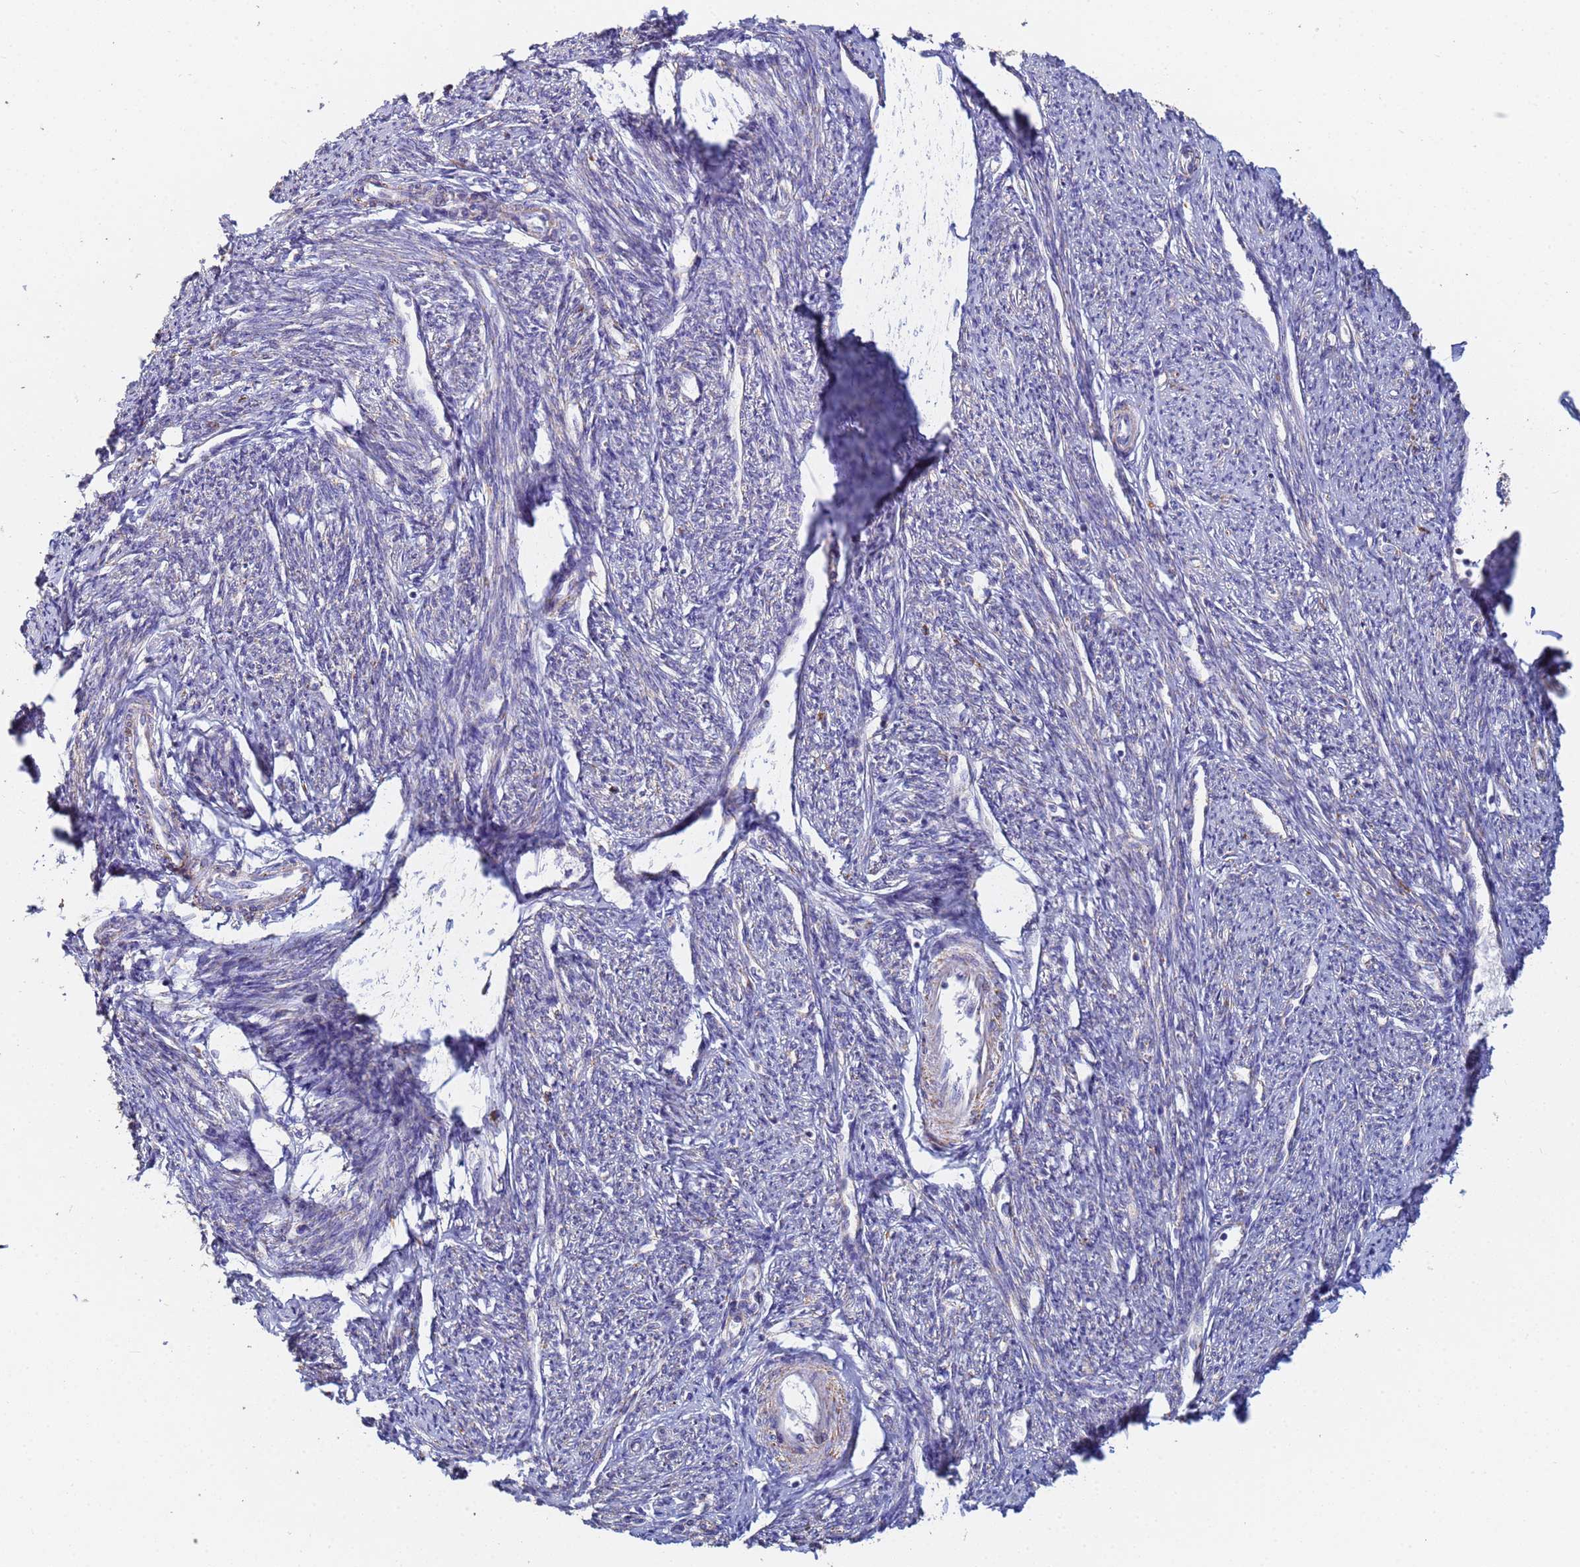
{"staining": {"intensity": "weak", "quantity": "<25%", "location": "cytoplasmic/membranous"}, "tissue": "smooth muscle", "cell_type": "Smooth muscle cells", "image_type": "normal", "snomed": [{"axis": "morphology", "description": "Normal tissue, NOS"}, {"axis": "topography", "description": "Smooth muscle"}, {"axis": "topography", "description": "Uterus"}], "caption": "Immunohistochemistry of normal smooth muscle displays no positivity in smooth muscle cells.", "gene": "UQCRHL", "patient": {"sex": "female", "age": 59}}